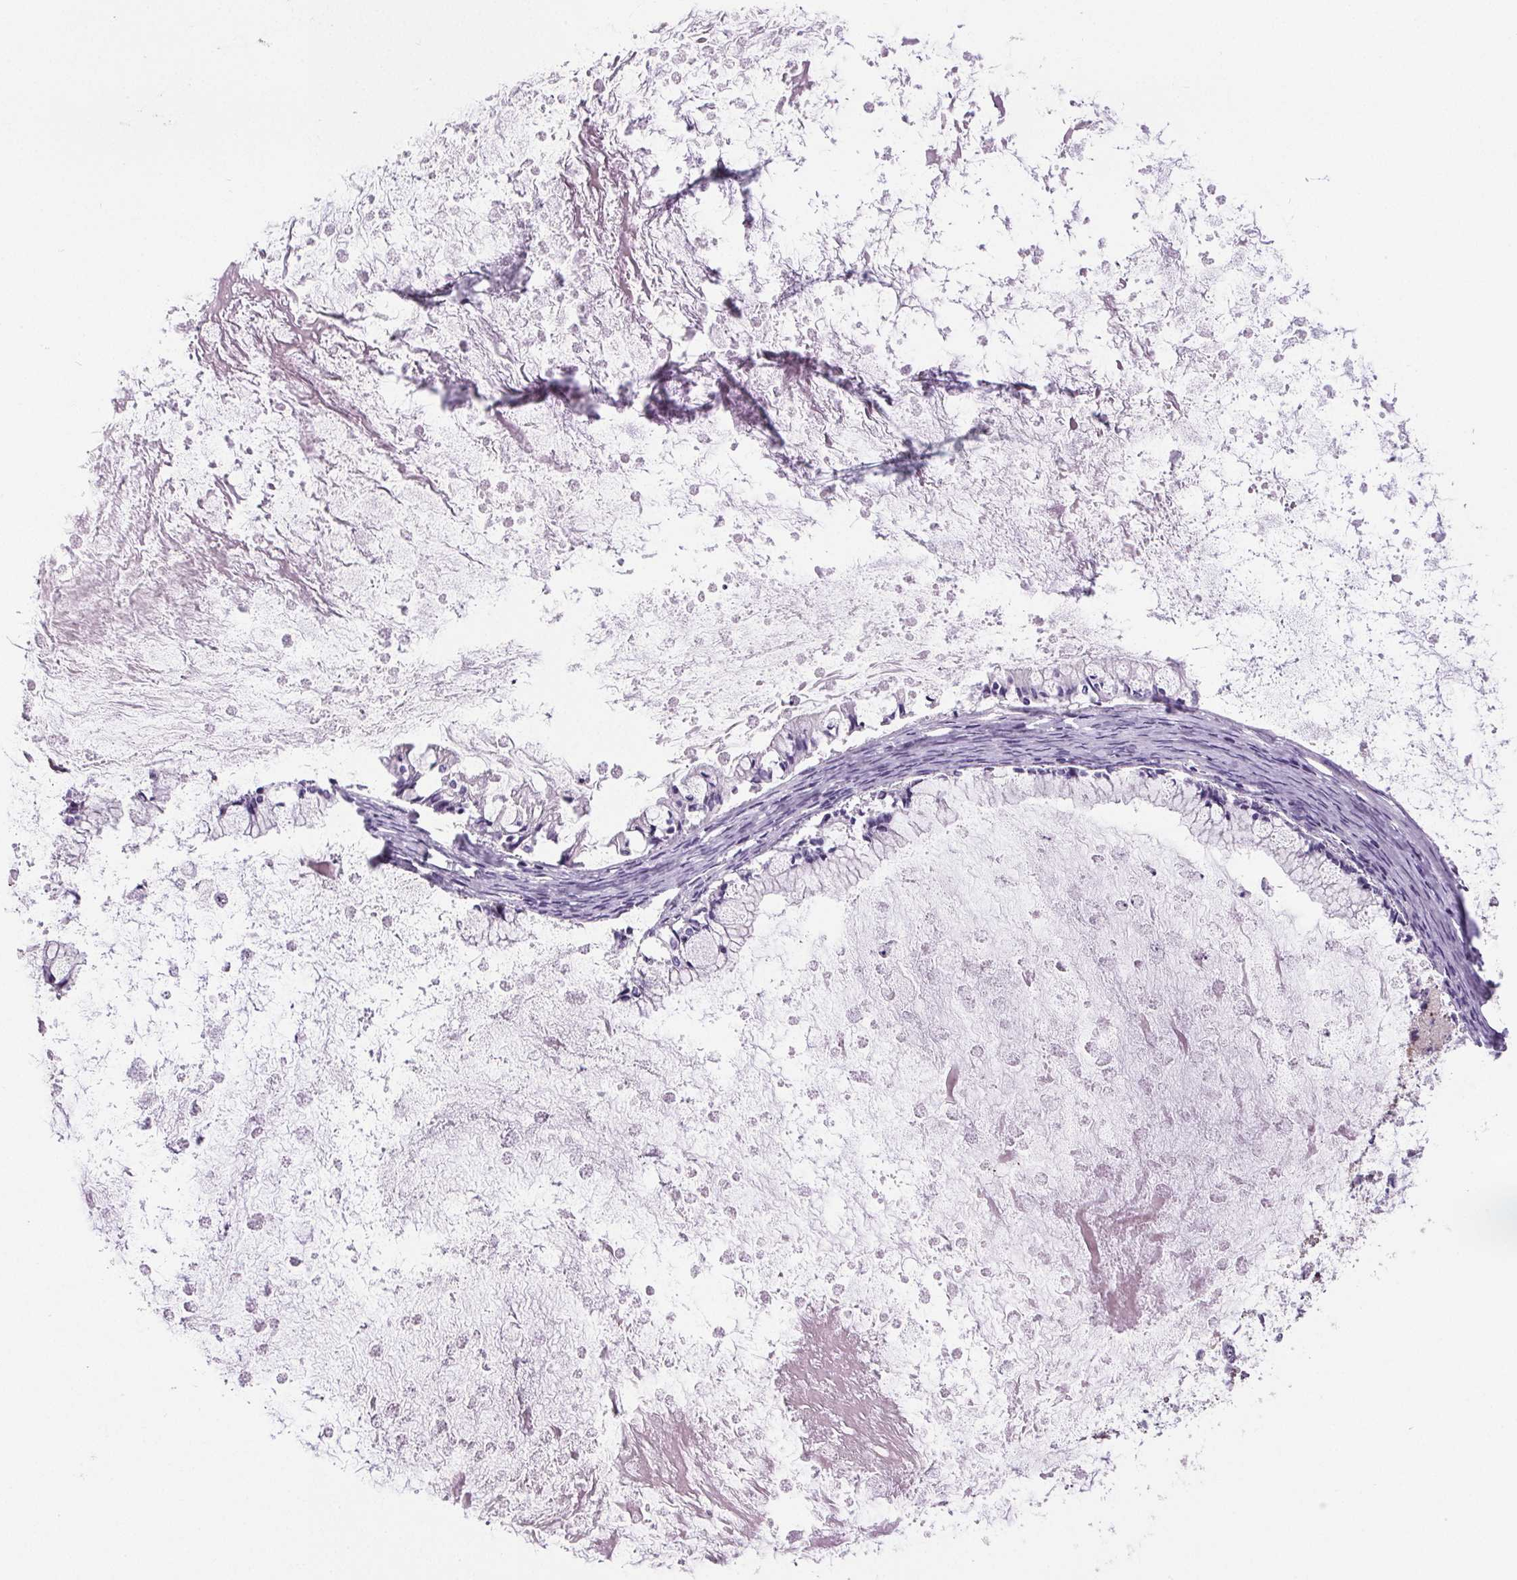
{"staining": {"intensity": "negative", "quantity": "none", "location": "none"}, "tissue": "ovarian cancer", "cell_type": "Tumor cells", "image_type": "cancer", "snomed": [{"axis": "morphology", "description": "Cystadenocarcinoma, mucinous, NOS"}, {"axis": "topography", "description": "Ovary"}], "caption": "Mucinous cystadenocarcinoma (ovarian) was stained to show a protein in brown. There is no significant staining in tumor cells.", "gene": "CD5L", "patient": {"sex": "female", "age": 67}}